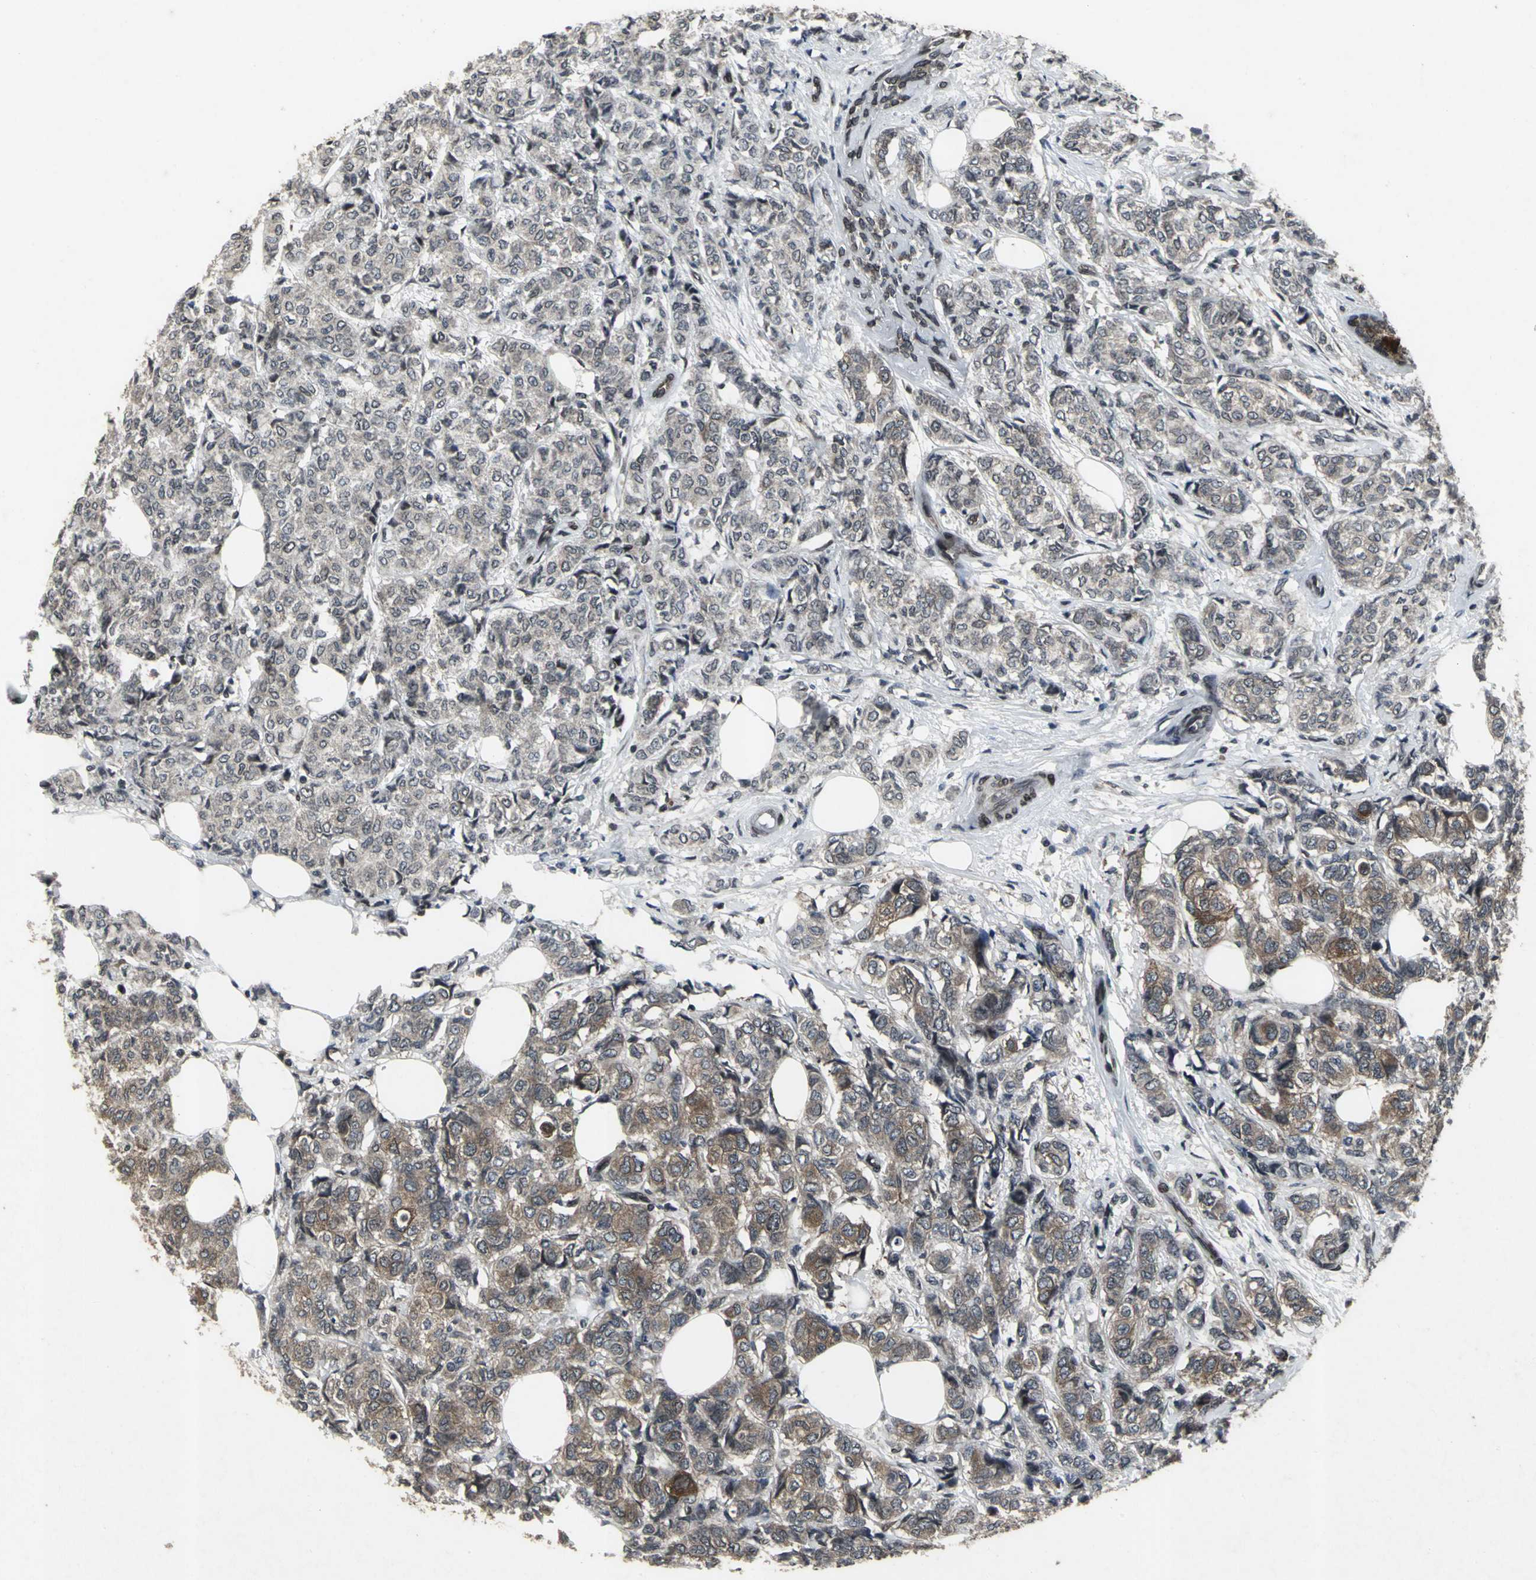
{"staining": {"intensity": "moderate", "quantity": ">75%", "location": "cytoplasmic/membranous"}, "tissue": "breast cancer", "cell_type": "Tumor cells", "image_type": "cancer", "snomed": [{"axis": "morphology", "description": "Lobular carcinoma"}, {"axis": "topography", "description": "Breast"}], "caption": "Immunohistochemistry (IHC) (DAB) staining of human breast cancer (lobular carcinoma) reveals moderate cytoplasmic/membranous protein expression in approximately >75% of tumor cells.", "gene": "SH2B3", "patient": {"sex": "female", "age": 60}}